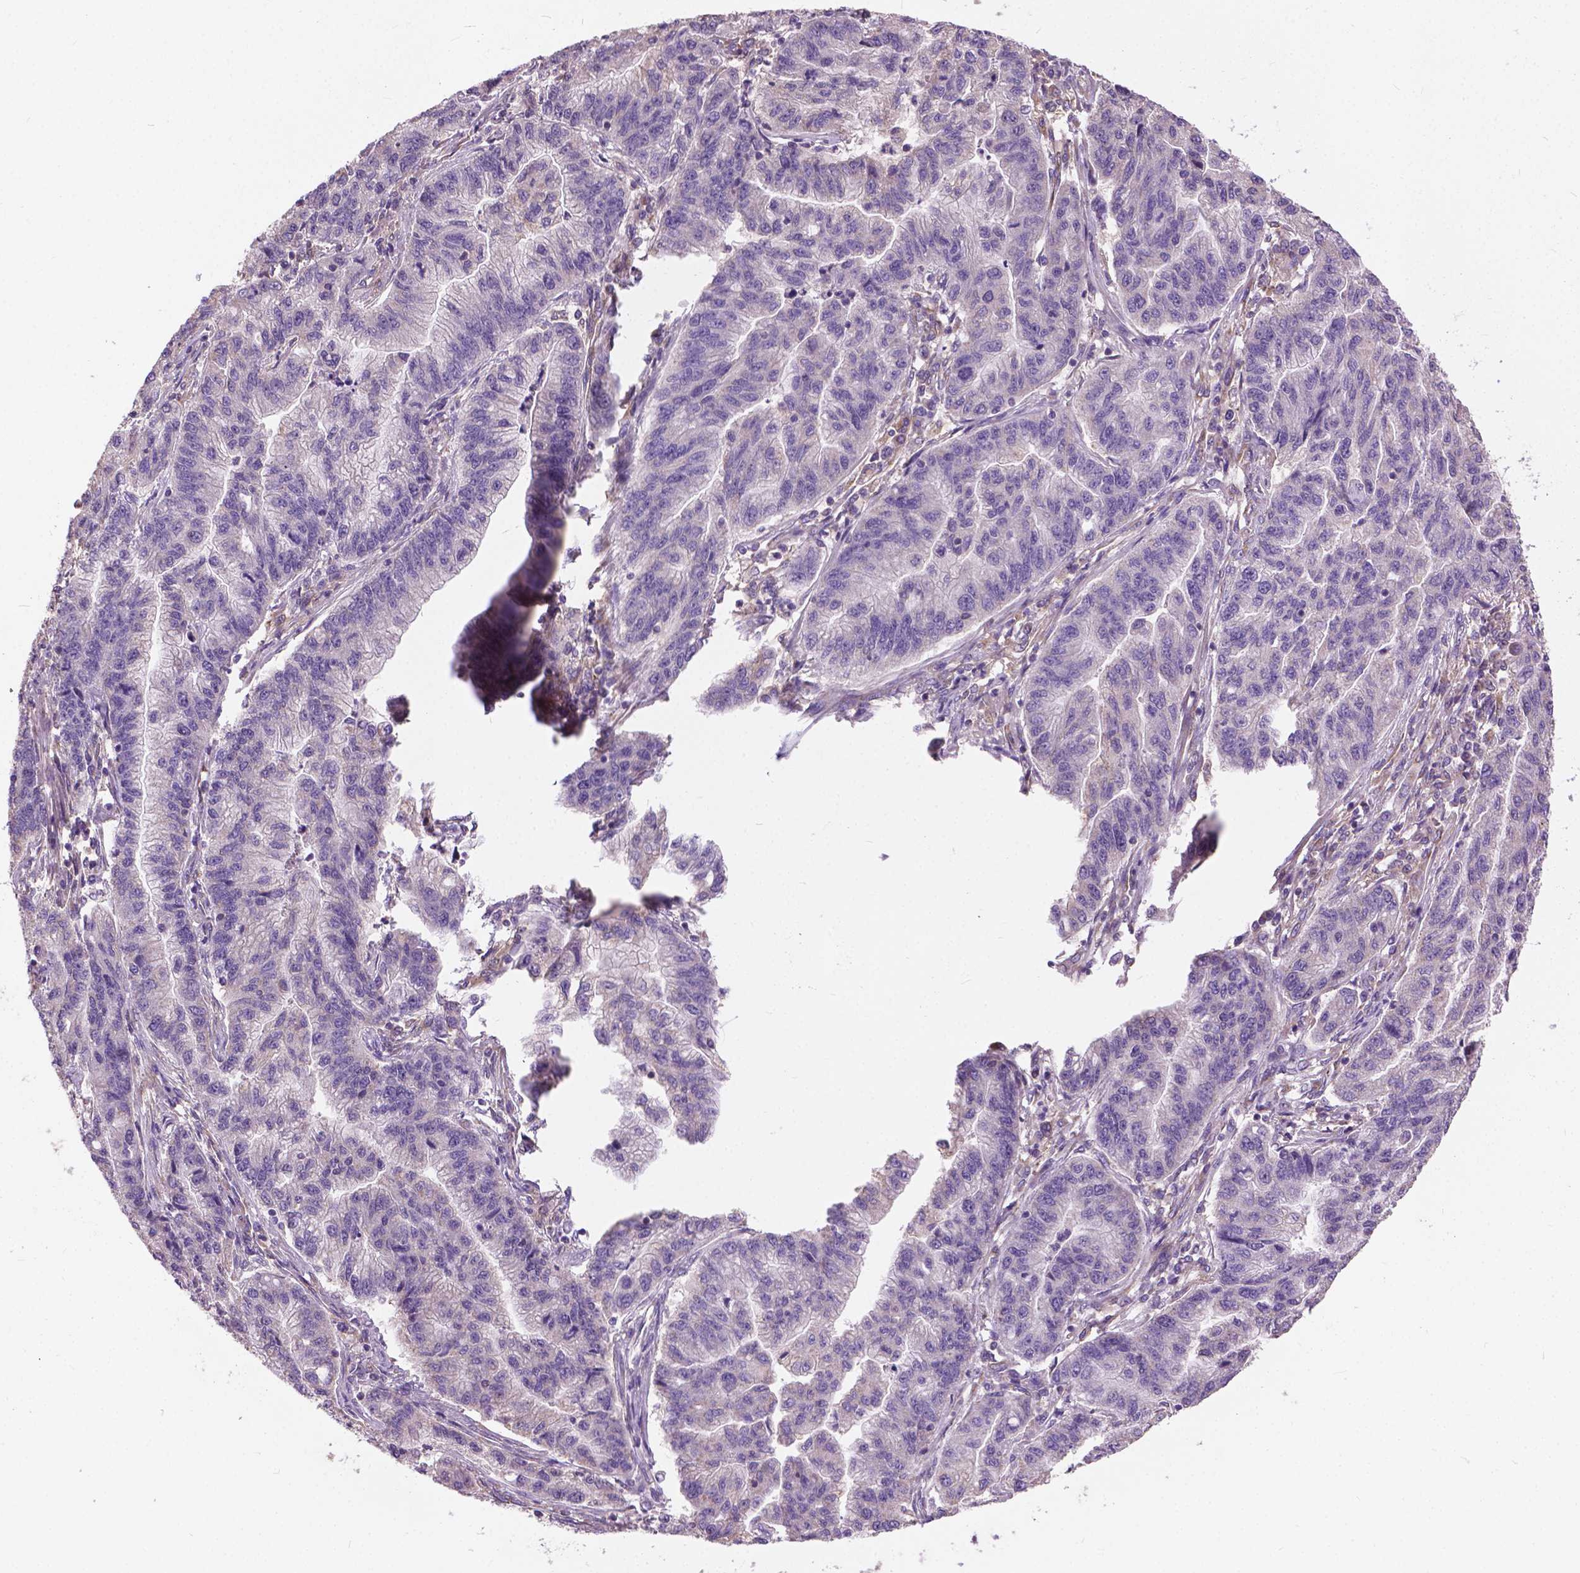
{"staining": {"intensity": "negative", "quantity": "none", "location": "none"}, "tissue": "stomach cancer", "cell_type": "Tumor cells", "image_type": "cancer", "snomed": [{"axis": "morphology", "description": "Adenocarcinoma, NOS"}, {"axis": "topography", "description": "Stomach"}], "caption": "This is a image of IHC staining of stomach cancer (adenocarcinoma), which shows no expression in tumor cells.", "gene": "MZT1", "patient": {"sex": "male", "age": 83}}